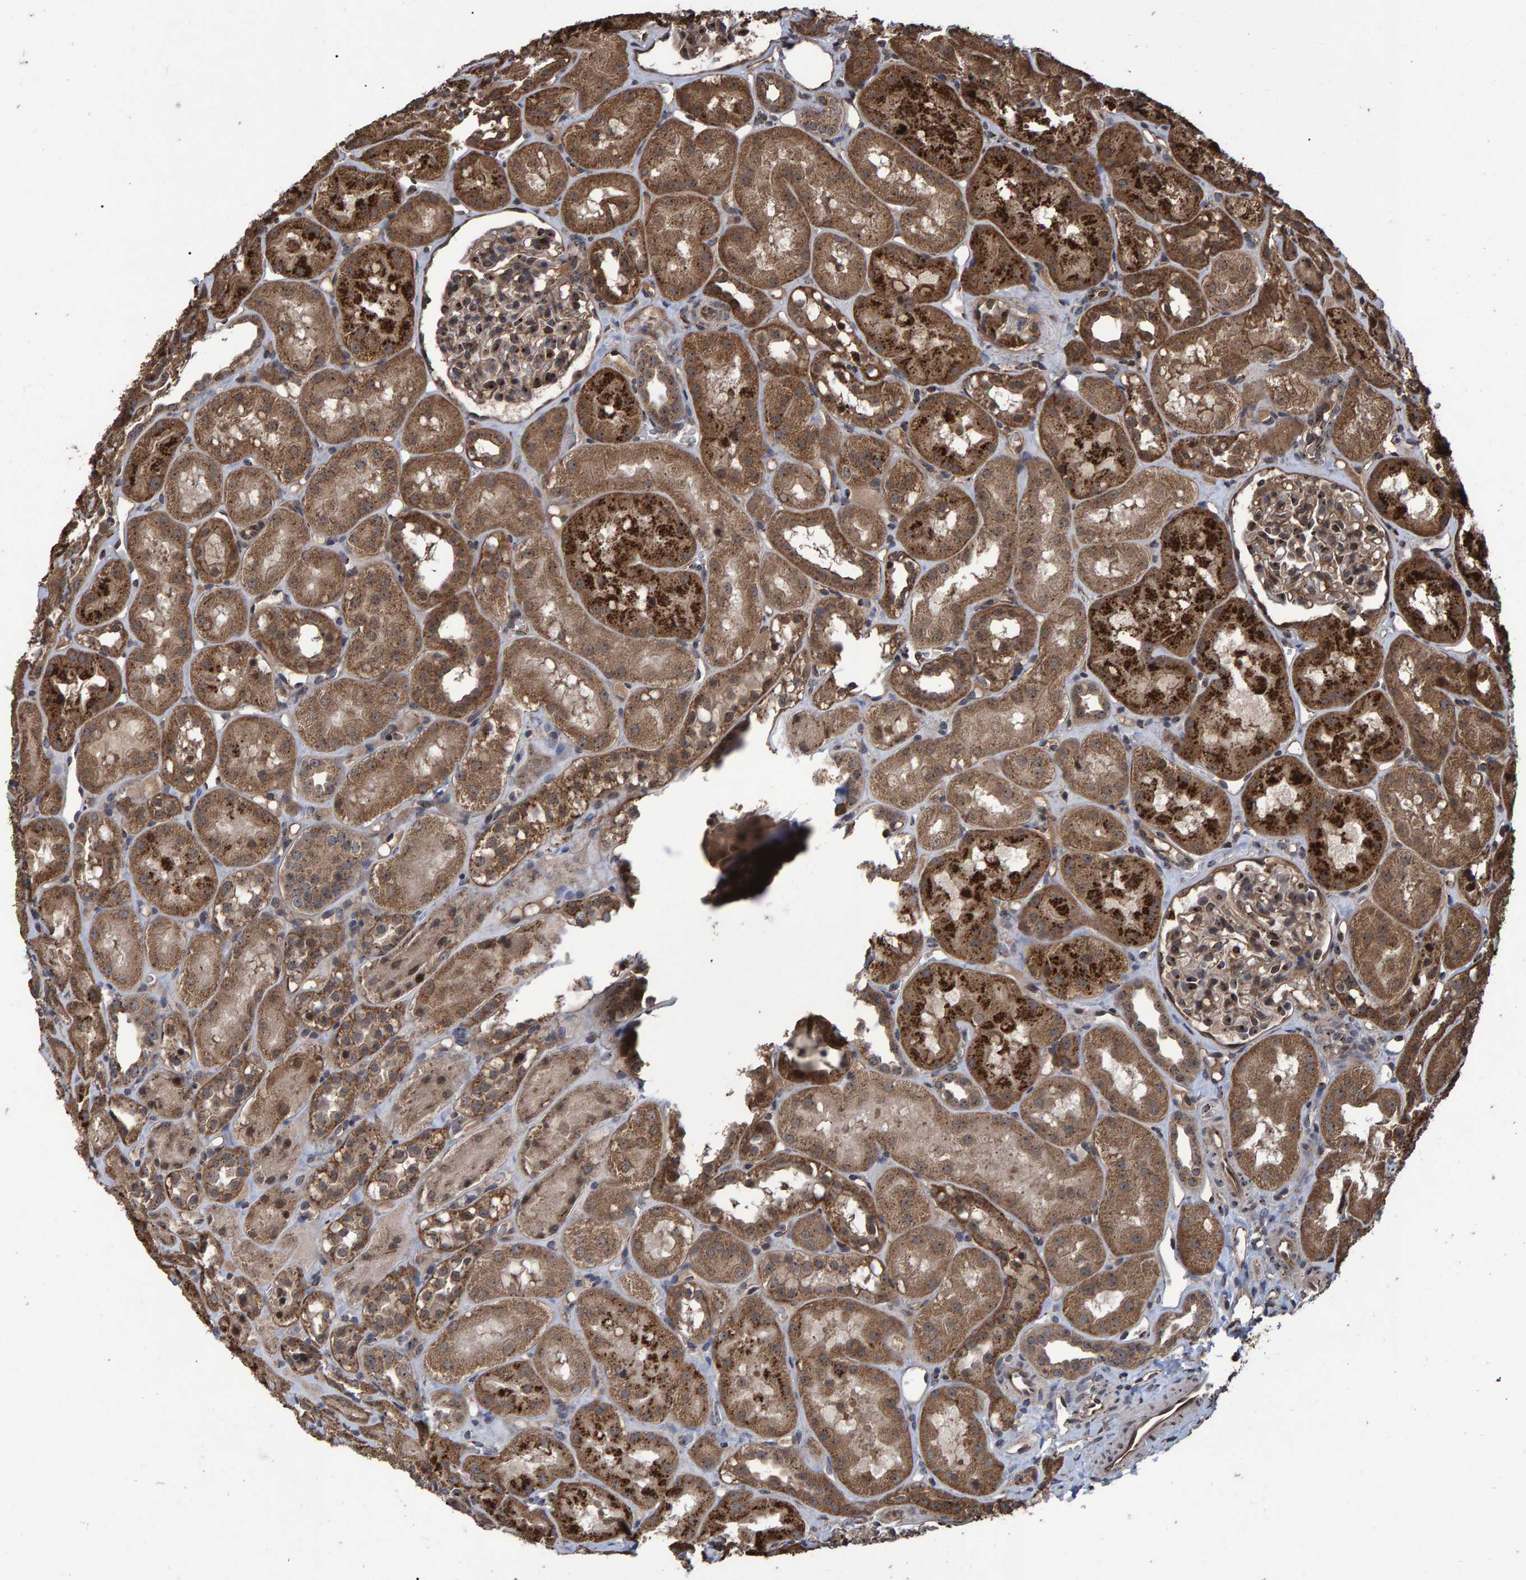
{"staining": {"intensity": "strong", "quantity": "25%-75%", "location": "cytoplasmic/membranous,nuclear"}, "tissue": "kidney", "cell_type": "Cells in glomeruli", "image_type": "normal", "snomed": [{"axis": "morphology", "description": "Normal tissue, NOS"}, {"axis": "topography", "description": "Kidney"}], "caption": "The histopathology image exhibits a brown stain indicating the presence of a protein in the cytoplasmic/membranous,nuclear of cells in glomeruli in kidney. Using DAB (3,3'-diaminobenzidine) (brown) and hematoxylin (blue) stains, captured at high magnification using brightfield microscopy.", "gene": "TRIM68", "patient": {"sex": "male", "age": 16}}